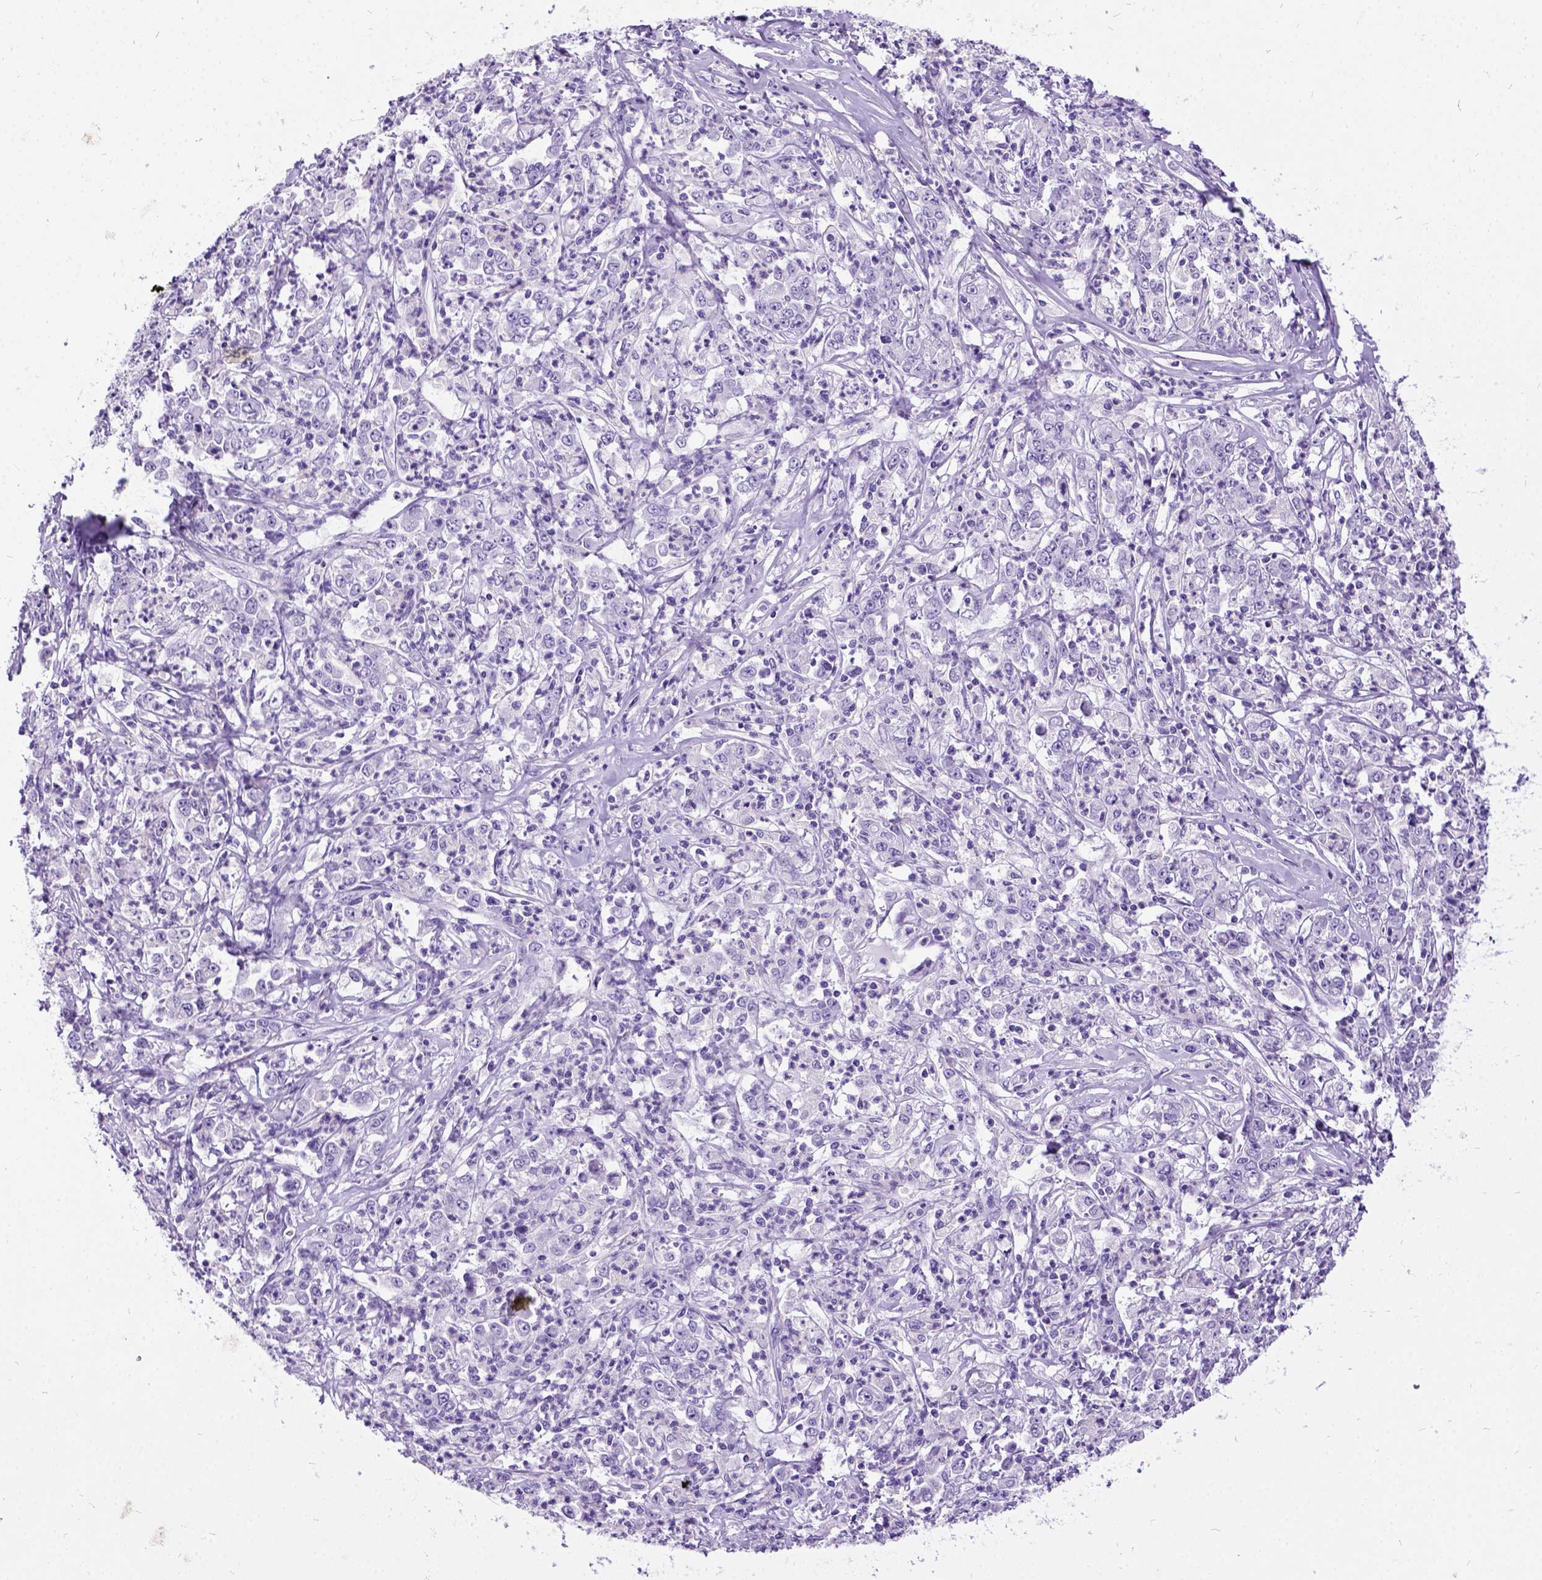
{"staining": {"intensity": "negative", "quantity": "none", "location": "none"}, "tissue": "stomach cancer", "cell_type": "Tumor cells", "image_type": "cancer", "snomed": [{"axis": "morphology", "description": "Adenocarcinoma, NOS"}, {"axis": "topography", "description": "Stomach, lower"}], "caption": "Tumor cells are negative for brown protein staining in adenocarcinoma (stomach). (Immunohistochemistry (ihc), brightfield microscopy, high magnification).", "gene": "PRG2", "patient": {"sex": "female", "age": 71}}